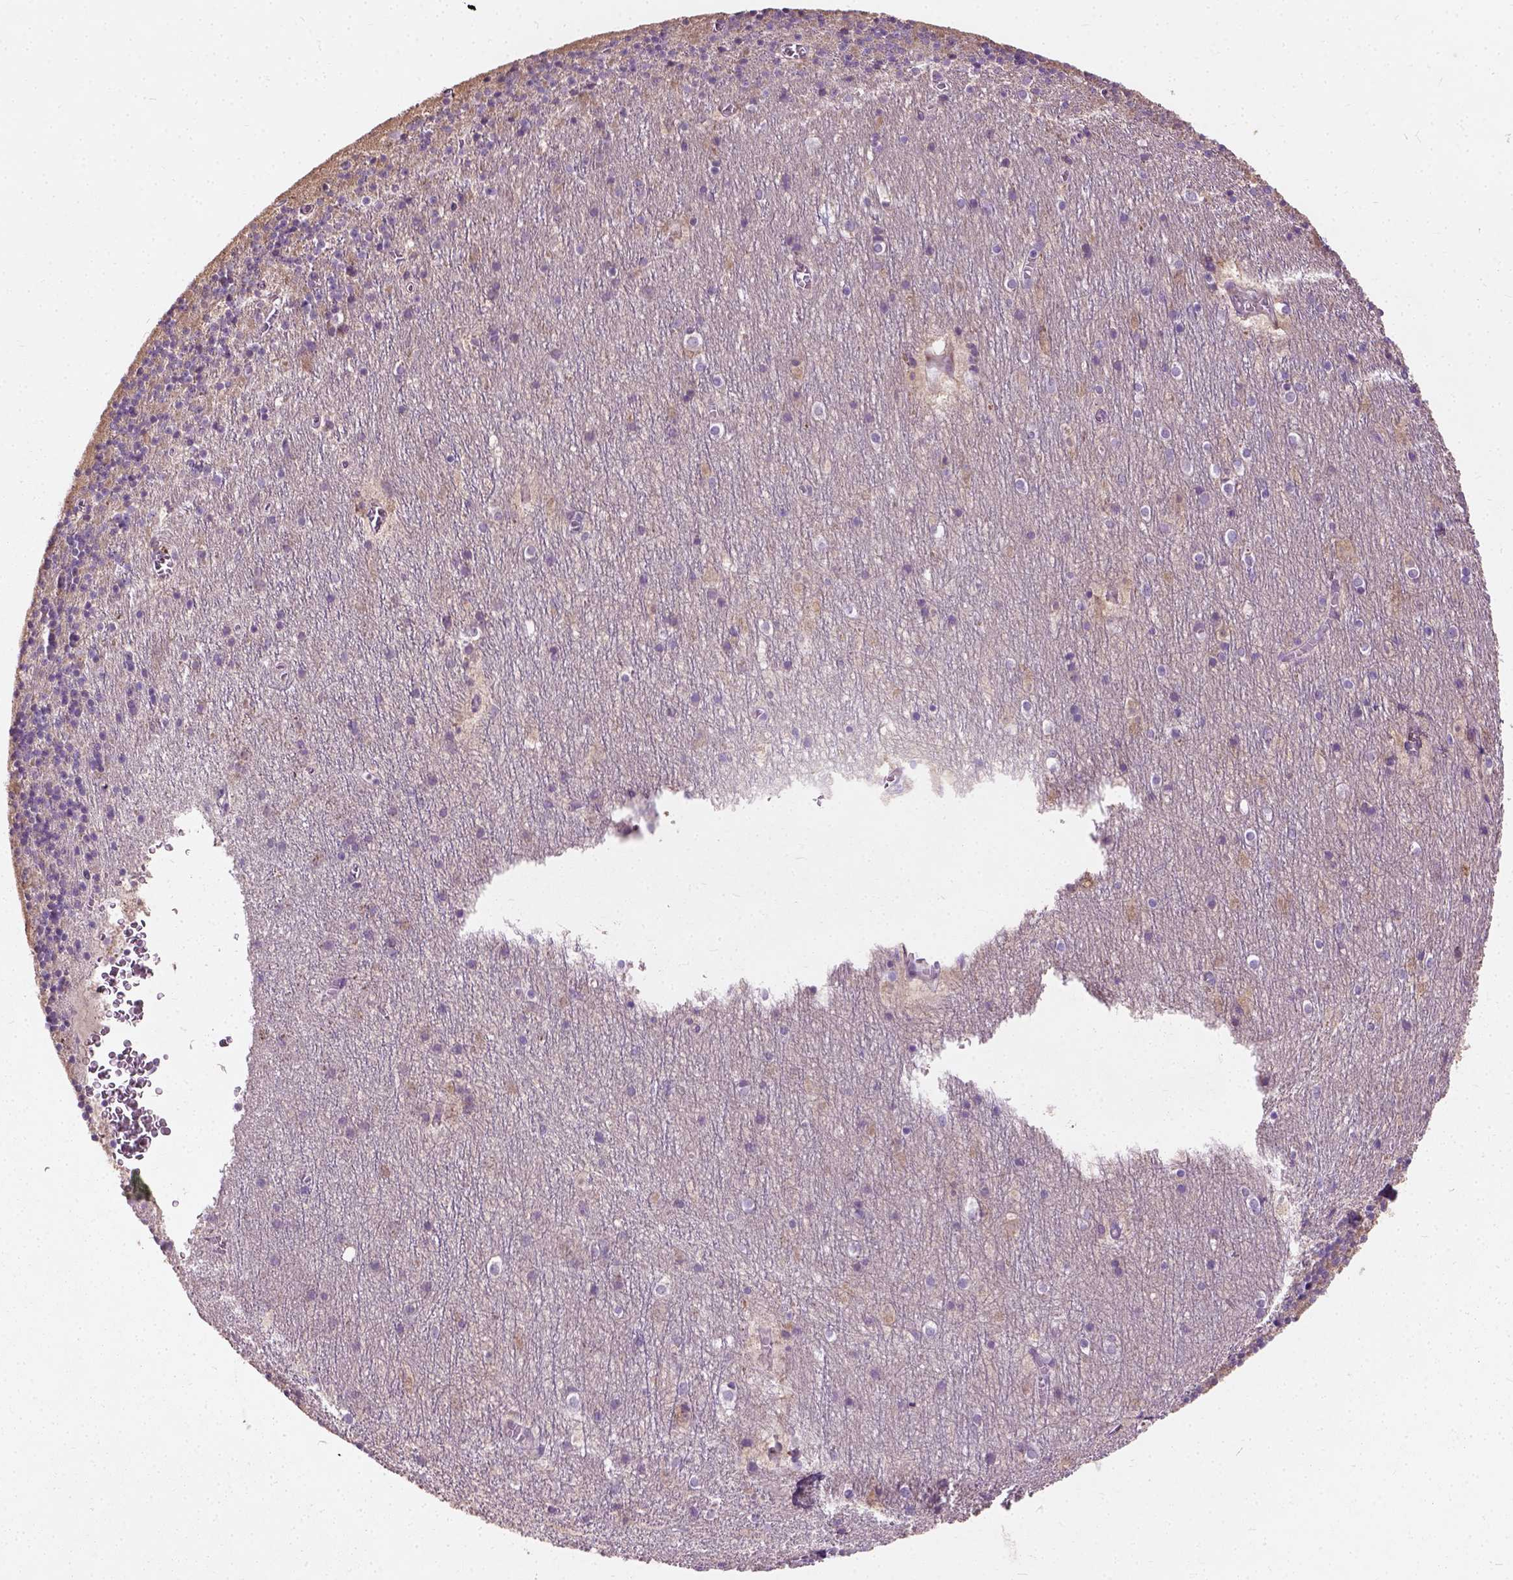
{"staining": {"intensity": "moderate", "quantity": "25%-75%", "location": "cytoplasmic/membranous"}, "tissue": "cerebellum", "cell_type": "Cells in granular layer", "image_type": "normal", "snomed": [{"axis": "morphology", "description": "Normal tissue, NOS"}, {"axis": "topography", "description": "Cerebellum"}], "caption": "Immunohistochemistry (IHC) image of normal cerebellum stained for a protein (brown), which displays medium levels of moderate cytoplasmic/membranous expression in about 25%-75% of cells in granular layer.", "gene": "PKP3", "patient": {"sex": "male", "age": 70}}